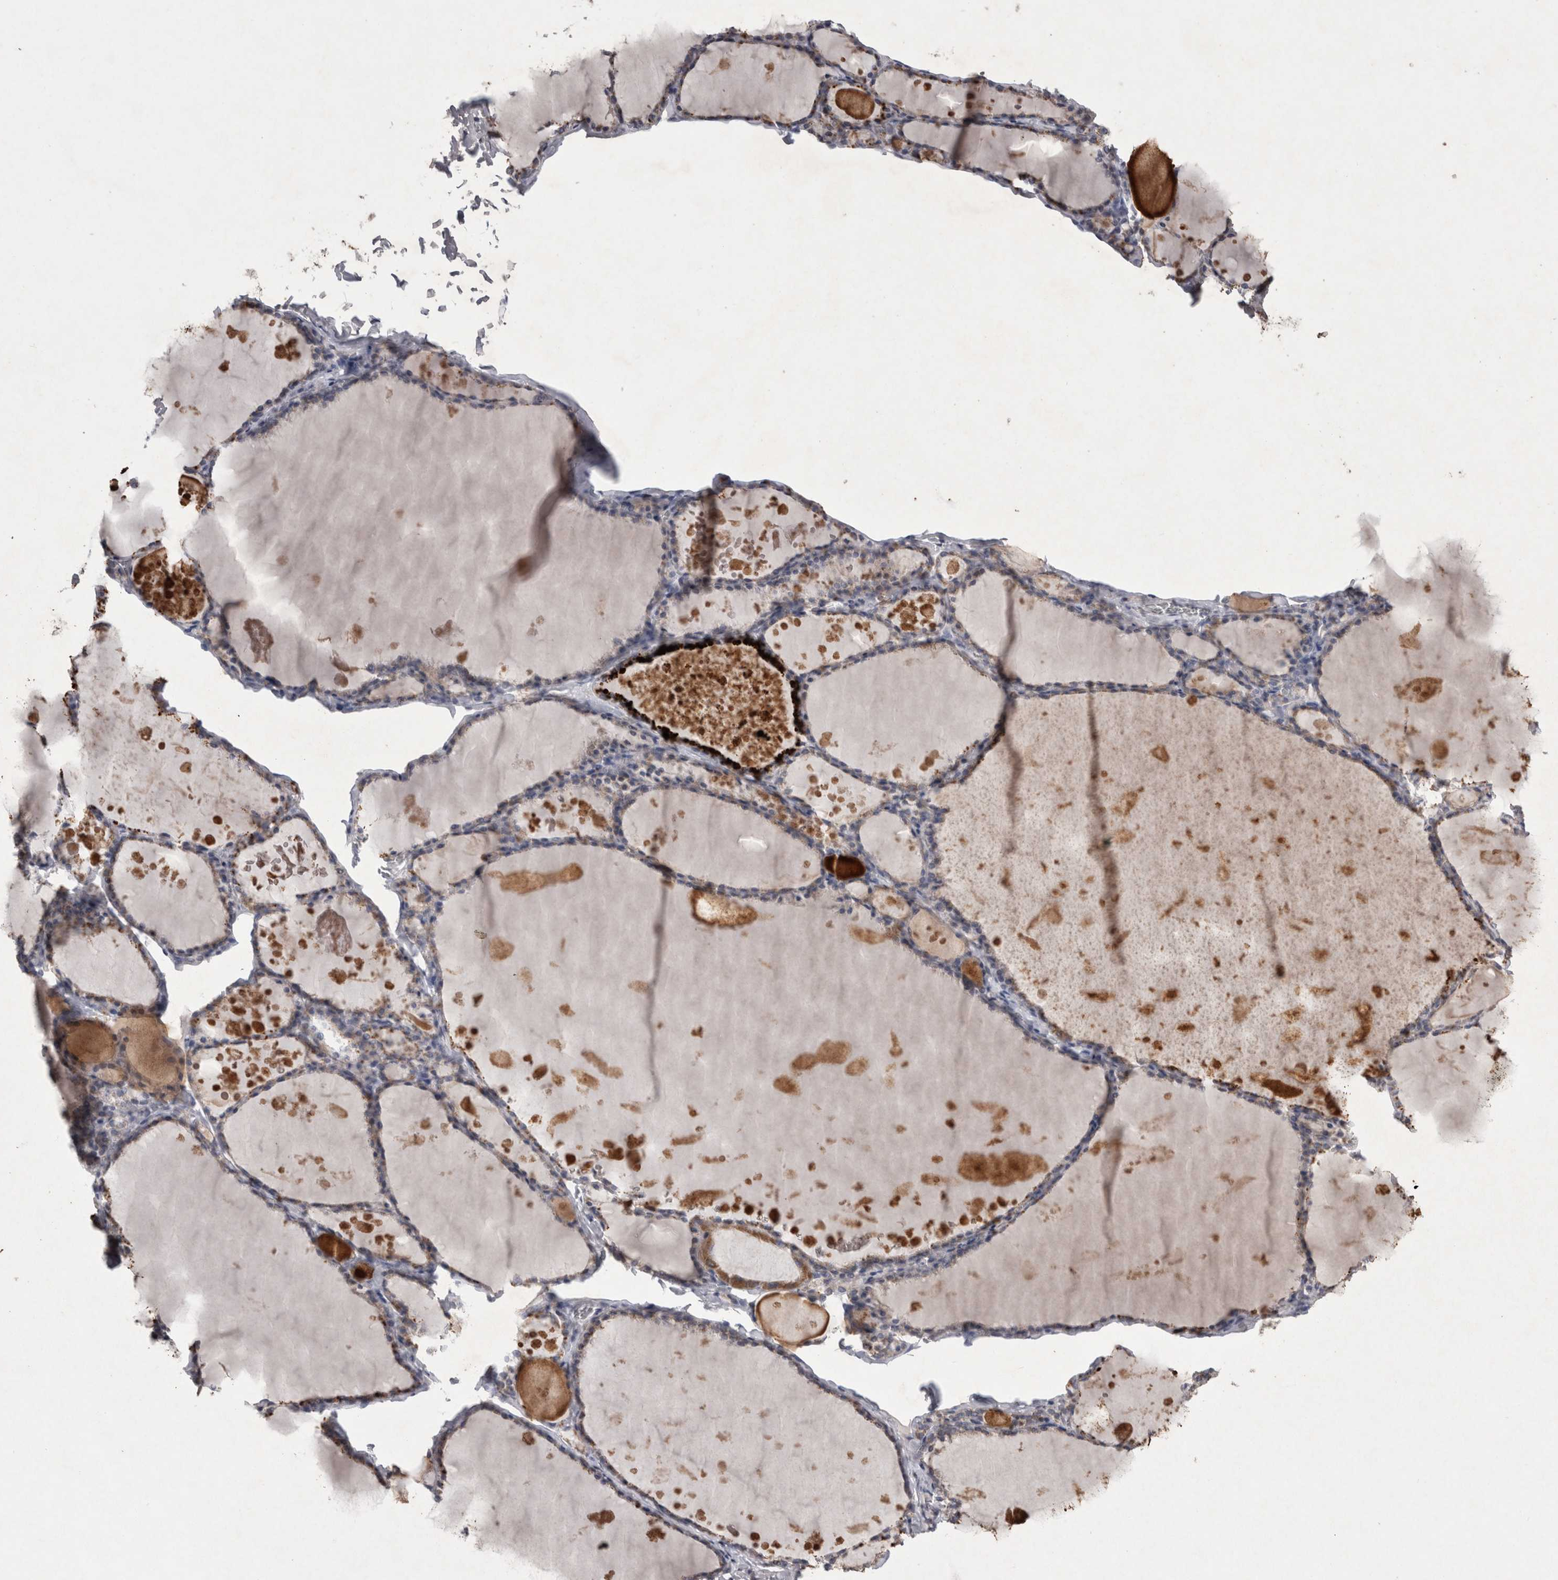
{"staining": {"intensity": "moderate", "quantity": "<25%", "location": "cytoplasmic/membranous"}, "tissue": "thyroid gland", "cell_type": "Glandular cells", "image_type": "normal", "snomed": [{"axis": "morphology", "description": "Normal tissue, NOS"}, {"axis": "topography", "description": "Thyroid gland"}], "caption": "DAB immunohistochemical staining of normal thyroid gland reveals moderate cytoplasmic/membranous protein staining in about <25% of glandular cells.", "gene": "DKK3", "patient": {"sex": "male", "age": 56}}